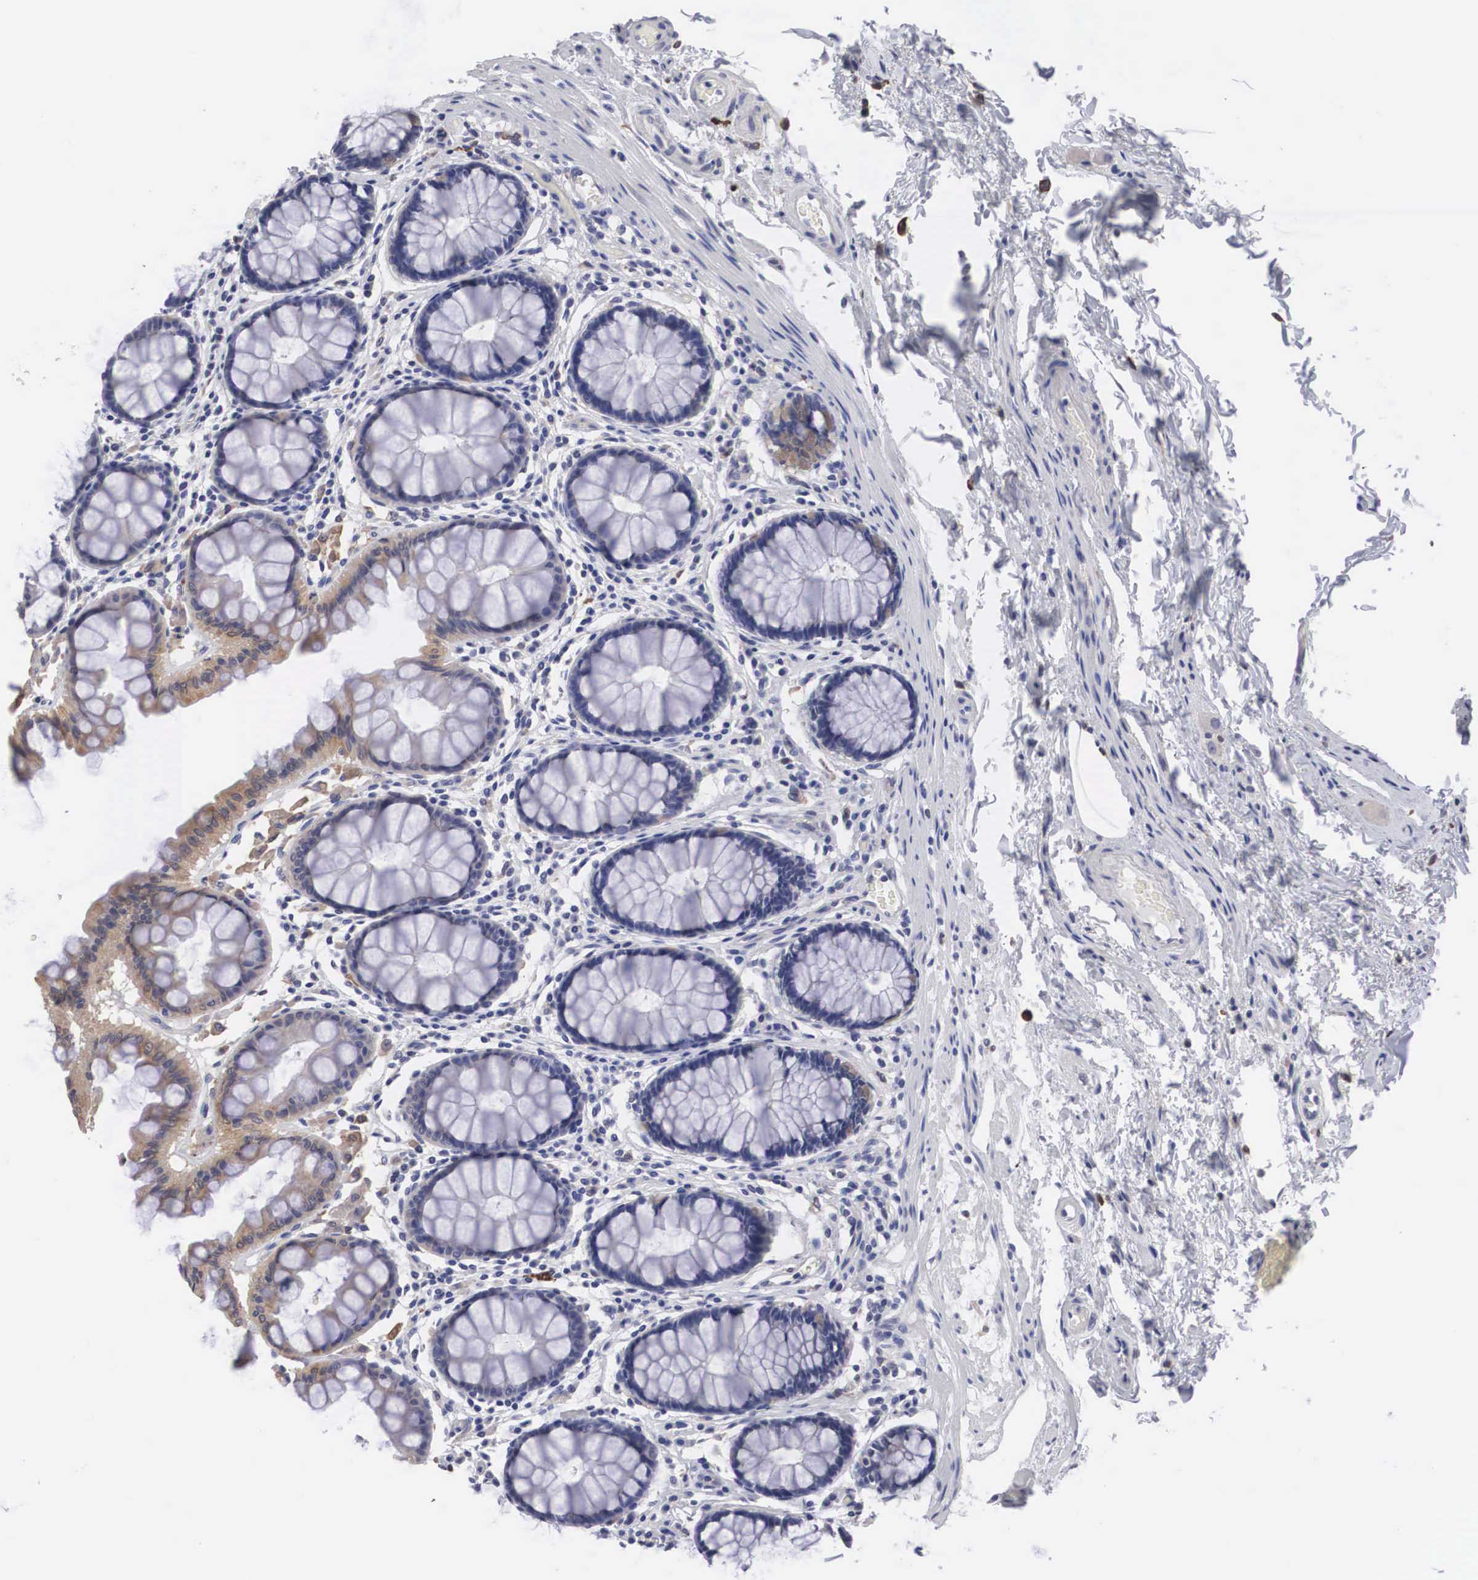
{"staining": {"intensity": "weak", "quantity": "<25%", "location": "cytoplasmic/membranous"}, "tissue": "rectum", "cell_type": "Glandular cells", "image_type": "normal", "snomed": [{"axis": "morphology", "description": "Normal tissue, NOS"}, {"axis": "topography", "description": "Rectum"}], "caption": "This is an immunohistochemistry (IHC) histopathology image of unremarkable human rectum. There is no staining in glandular cells.", "gene": "HMOX1", "patient": {"sex": "male", "age": 77}}